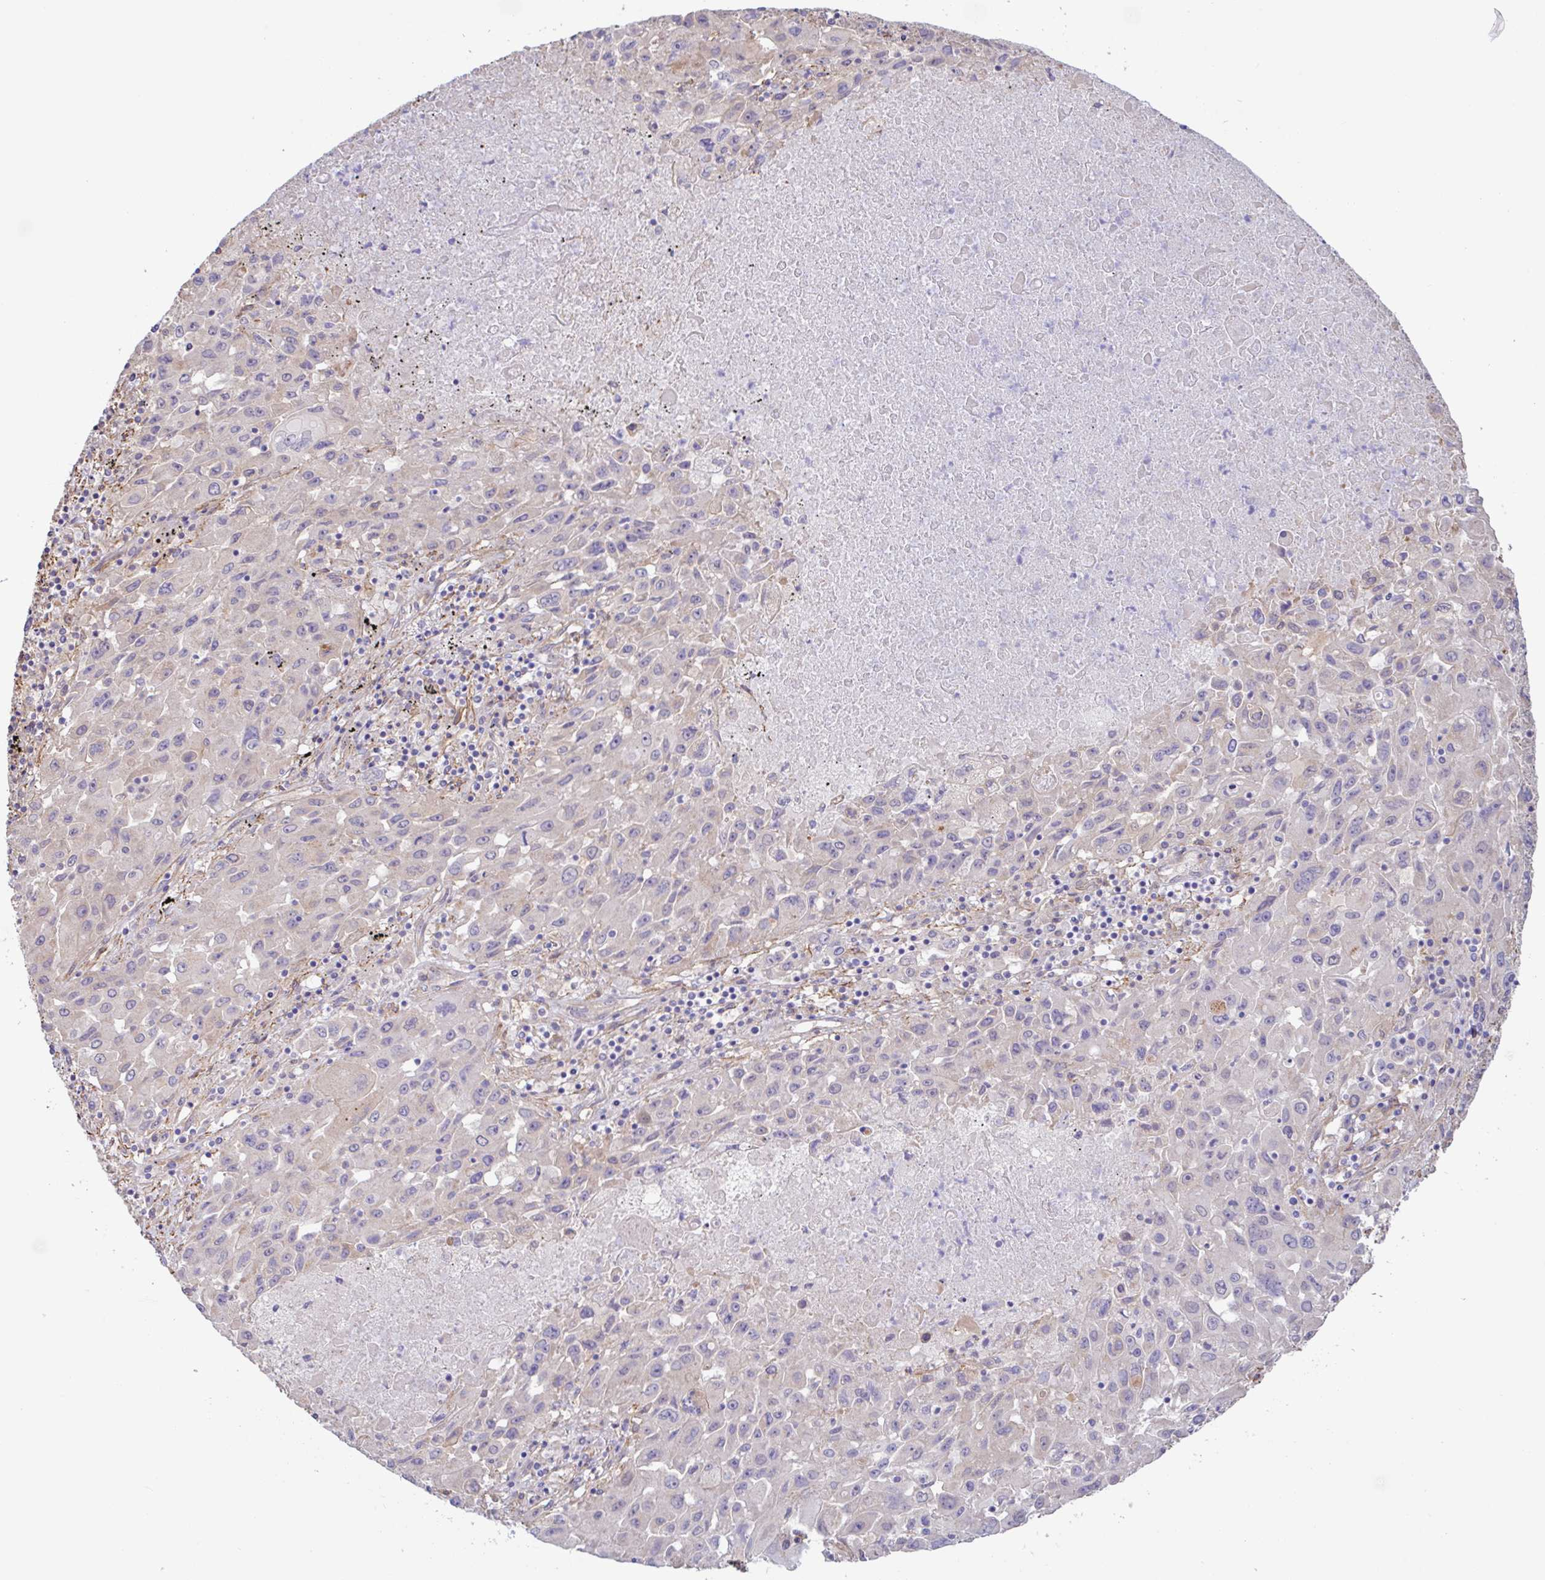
{"staining": {"intensity": "negative", "quantity": "none", "location": "none"}, "tissue": "lung cancer", "cell_type": "Tumor cells", "image_type": "cancer", "snomed": [{"axis": "morphology", "description": "Squamous cell carcinoma, NOS"}, {"axis": "topography", "description": "Lung"}], "caption": "IHC of lung squamous cell carcinoma demonstrates no positivity in tumor cells.", "gene": "PLCD4", "patient": {"sex": "male", "age": 63}}